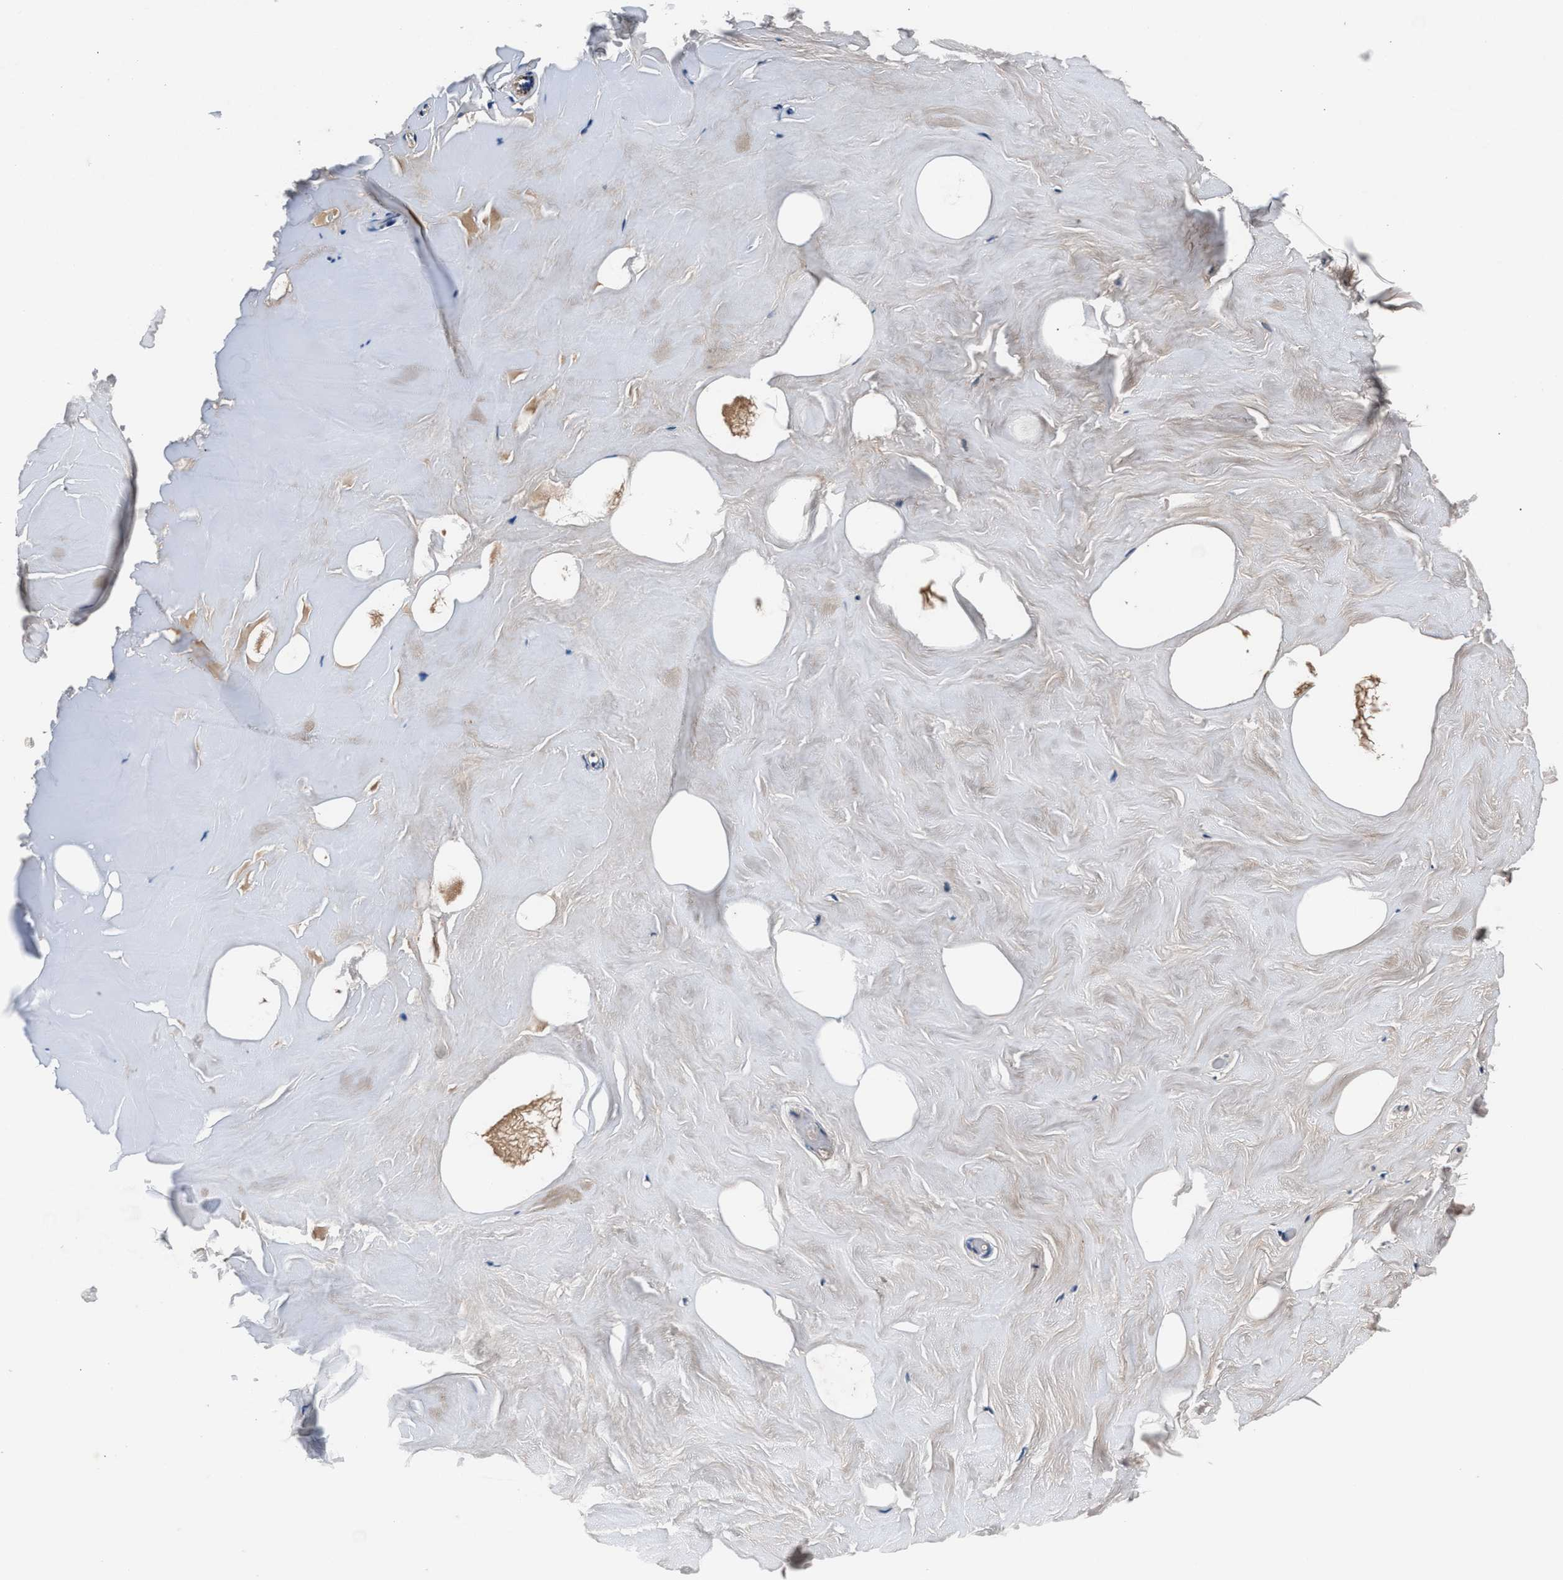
{"staining": {"intensity": "negative", "quantity": "none", "location": "none"}, "tissue": "breast", "cell_type": "Adipocytes", "image_type": "normal", "snomed": [{"axis": "morphology", "description": "Normal tissue, NOS"}, {"axis": "topography", "description": "Breast"}], "caption": "The image displays no staining of adipocytes in benign breast.", "gene": "IMMT", "patient": {"sex": "female", "age": 75}}